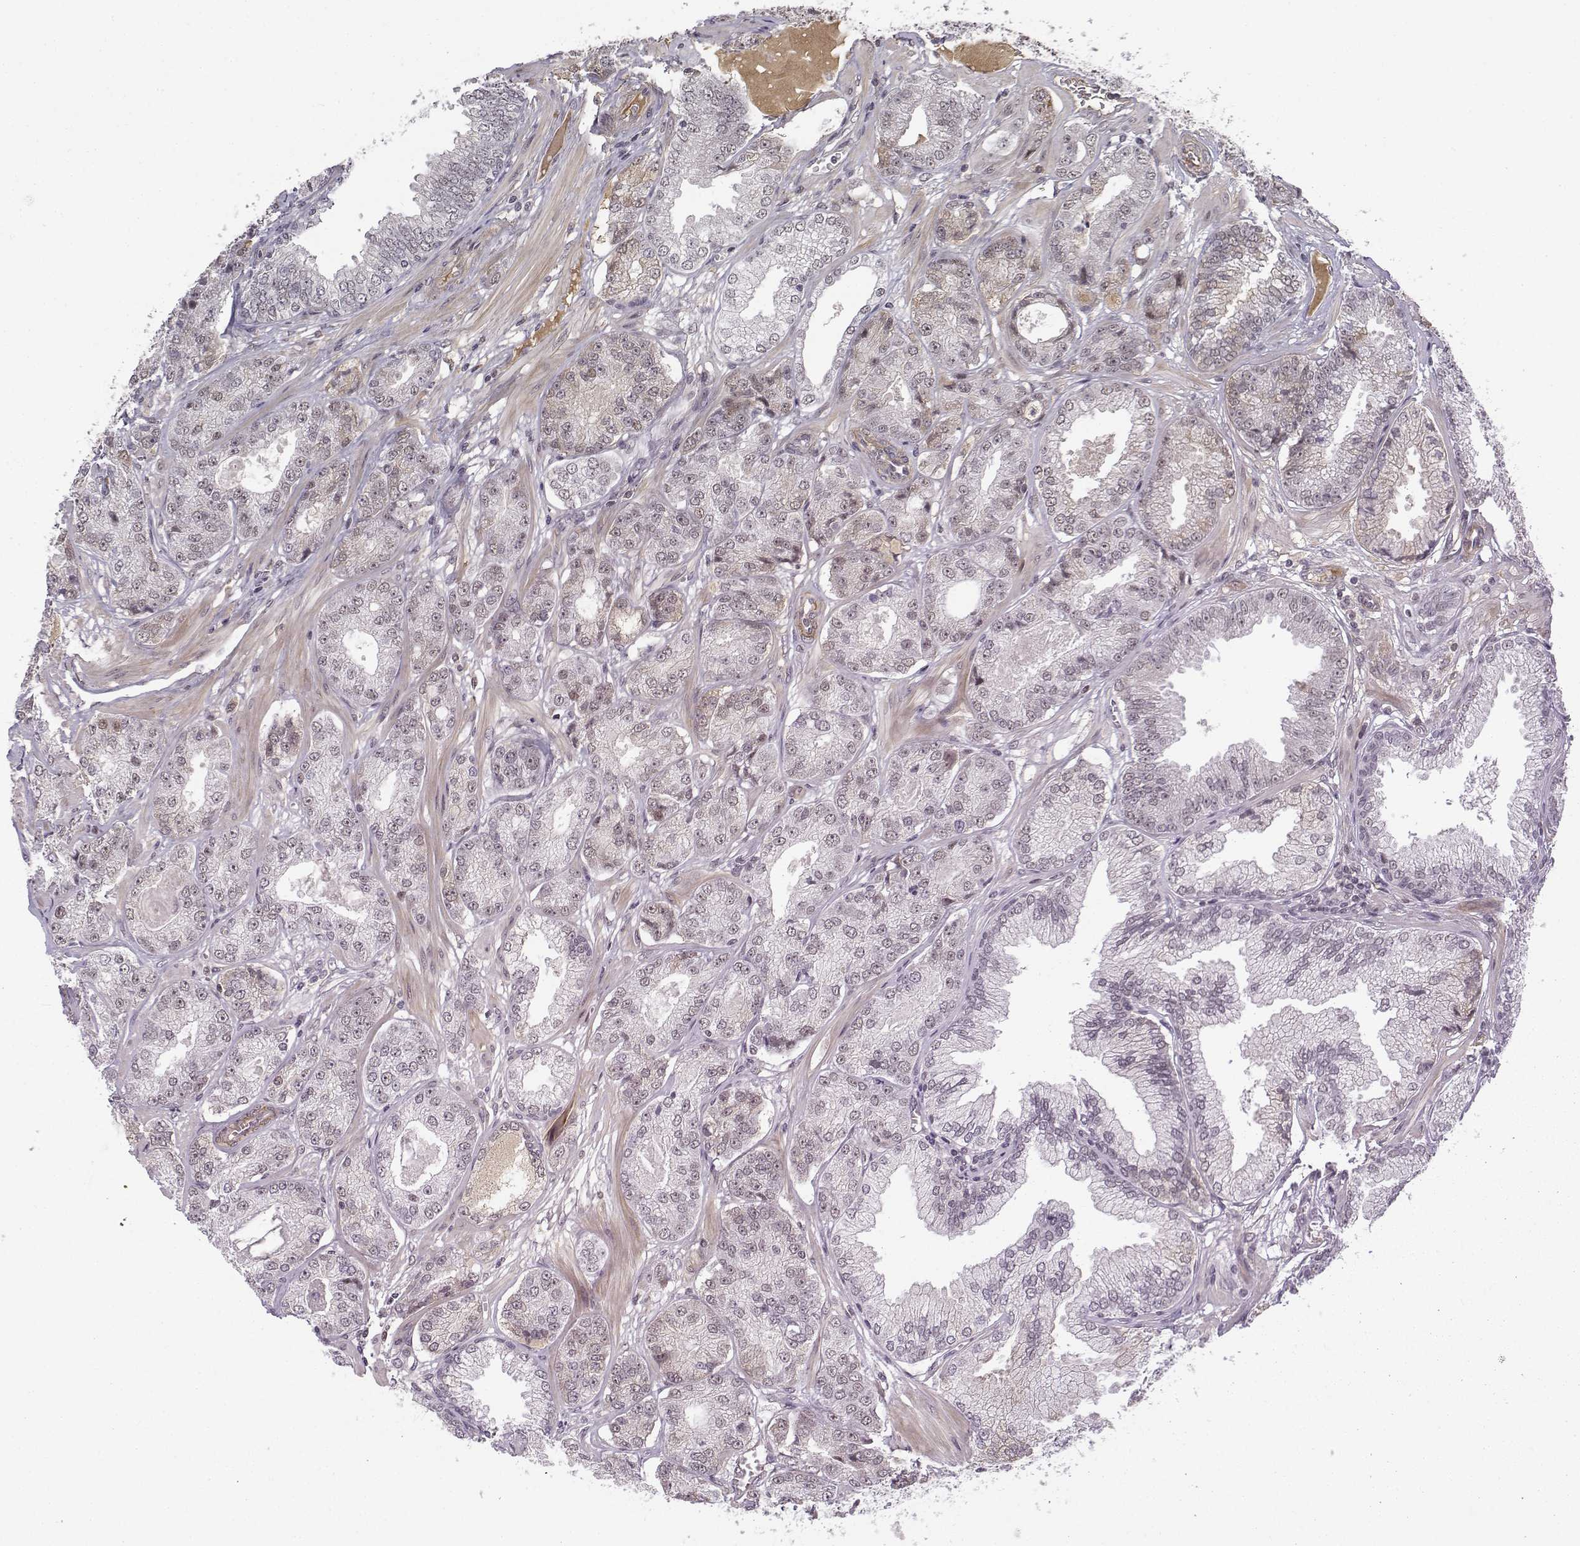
{"staining": {"intensity": "negative", "quantity": "none", "location": "none"}, "tissue": "prostate cancer", "cell_type": "Tumor cells", "image_type": "cancer", "snomed": [{"axis": "morphology", "description": "Adenocarcinoma, NOS"}, {"axis": "topography", "description": "Prostate"}], "caption": "A histopathology image of prostate cancer (adenocarcinoma) stained for a protein displays no brown staining in tumor cells.", "gene": "ITGA7", "patient": {"sex": "male", "age": 64}}